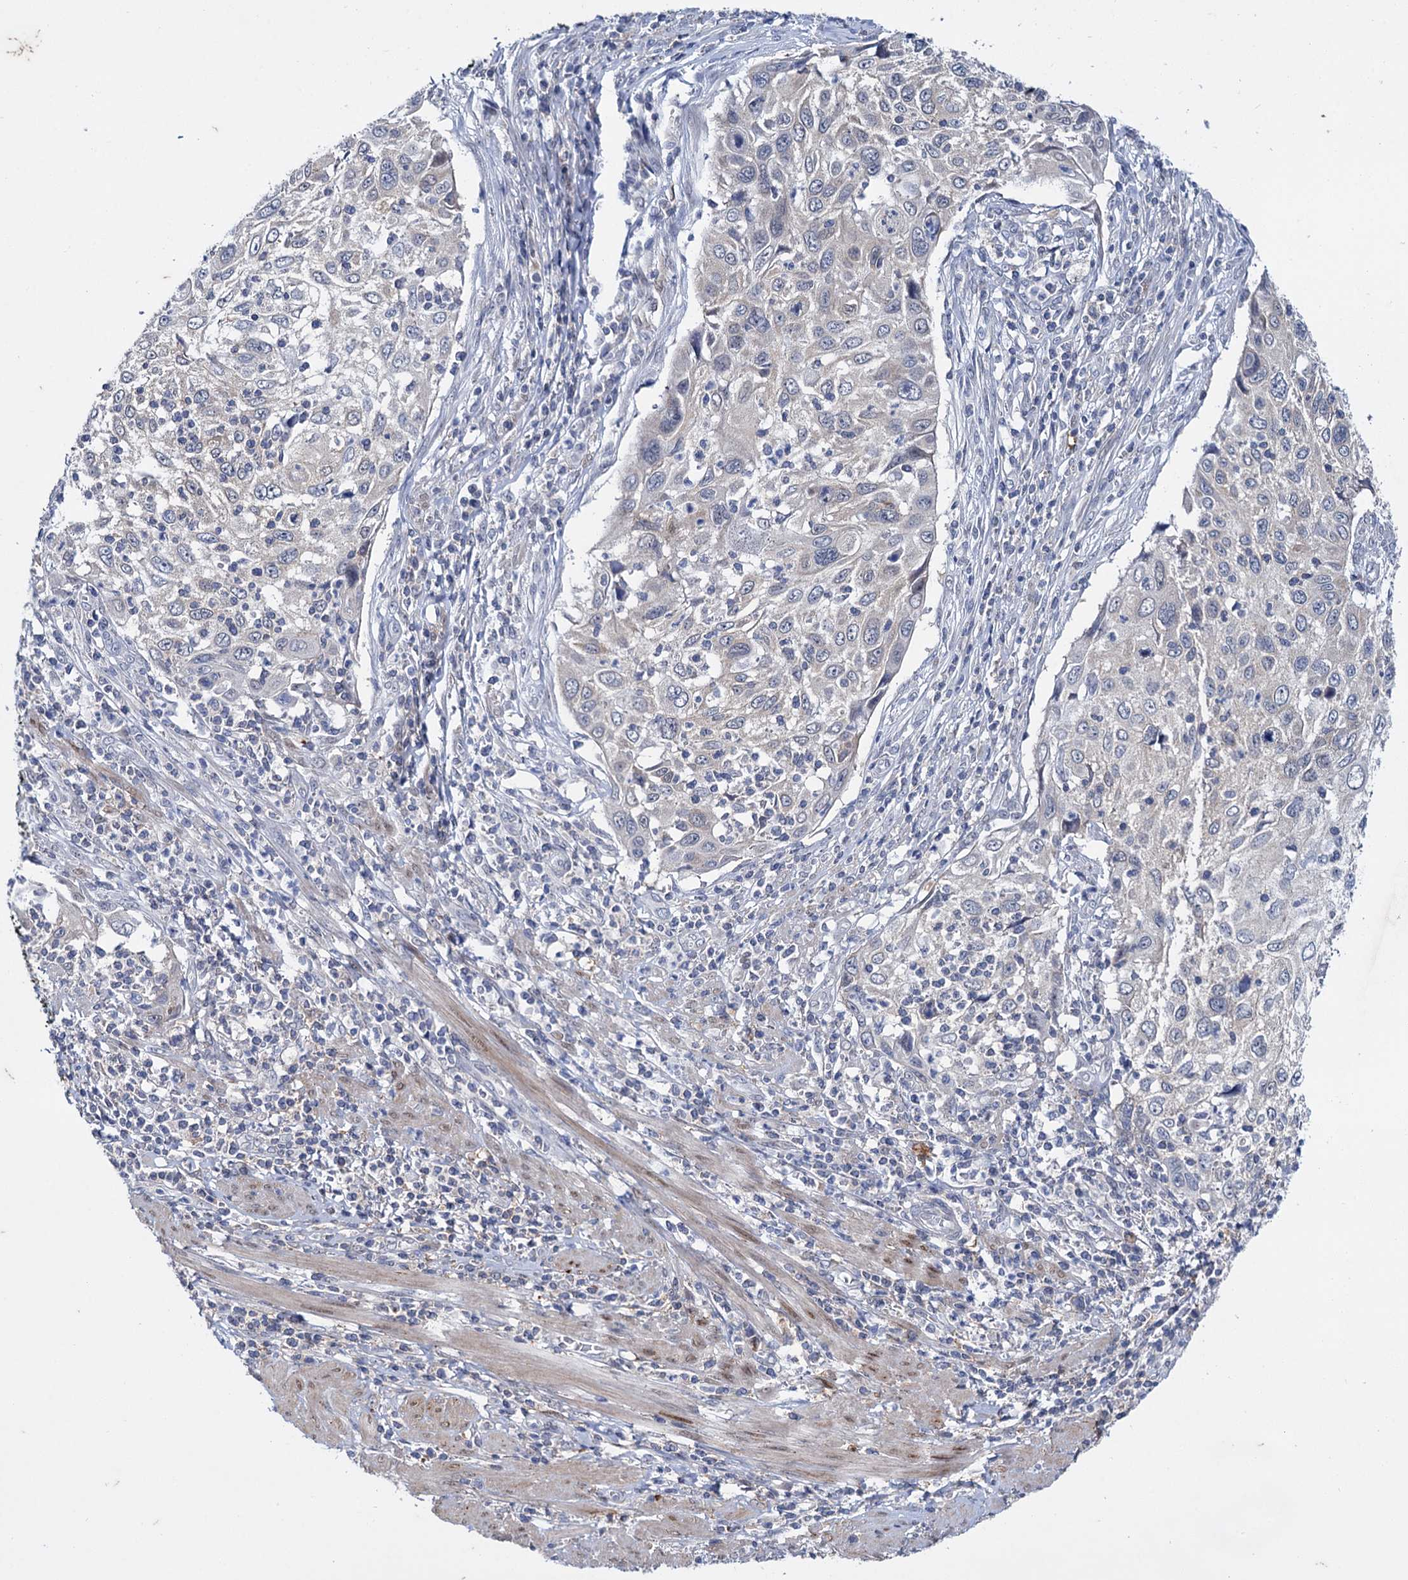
{"staining": {"intensity": "negative", "quantity": "none", "location": "none"}, "tissue": "cervical cancer", "cell_type": "Tumor cells", "image_type": "cancer", "snomed": [{"axis": "morphology", "description": "Squamous cell carcinoma, NOS"}, {"axis": "topography", "description": "Cervix"}], "caption": "DAB (3,3'-diaminobenzidine) immunohistochemical staining of human squamous cell carcinoma (cervical) reveals no significant positivity in tumor cells.", "gene": "MID1IP1", "patient": {"sex": "female", "age": 70}}